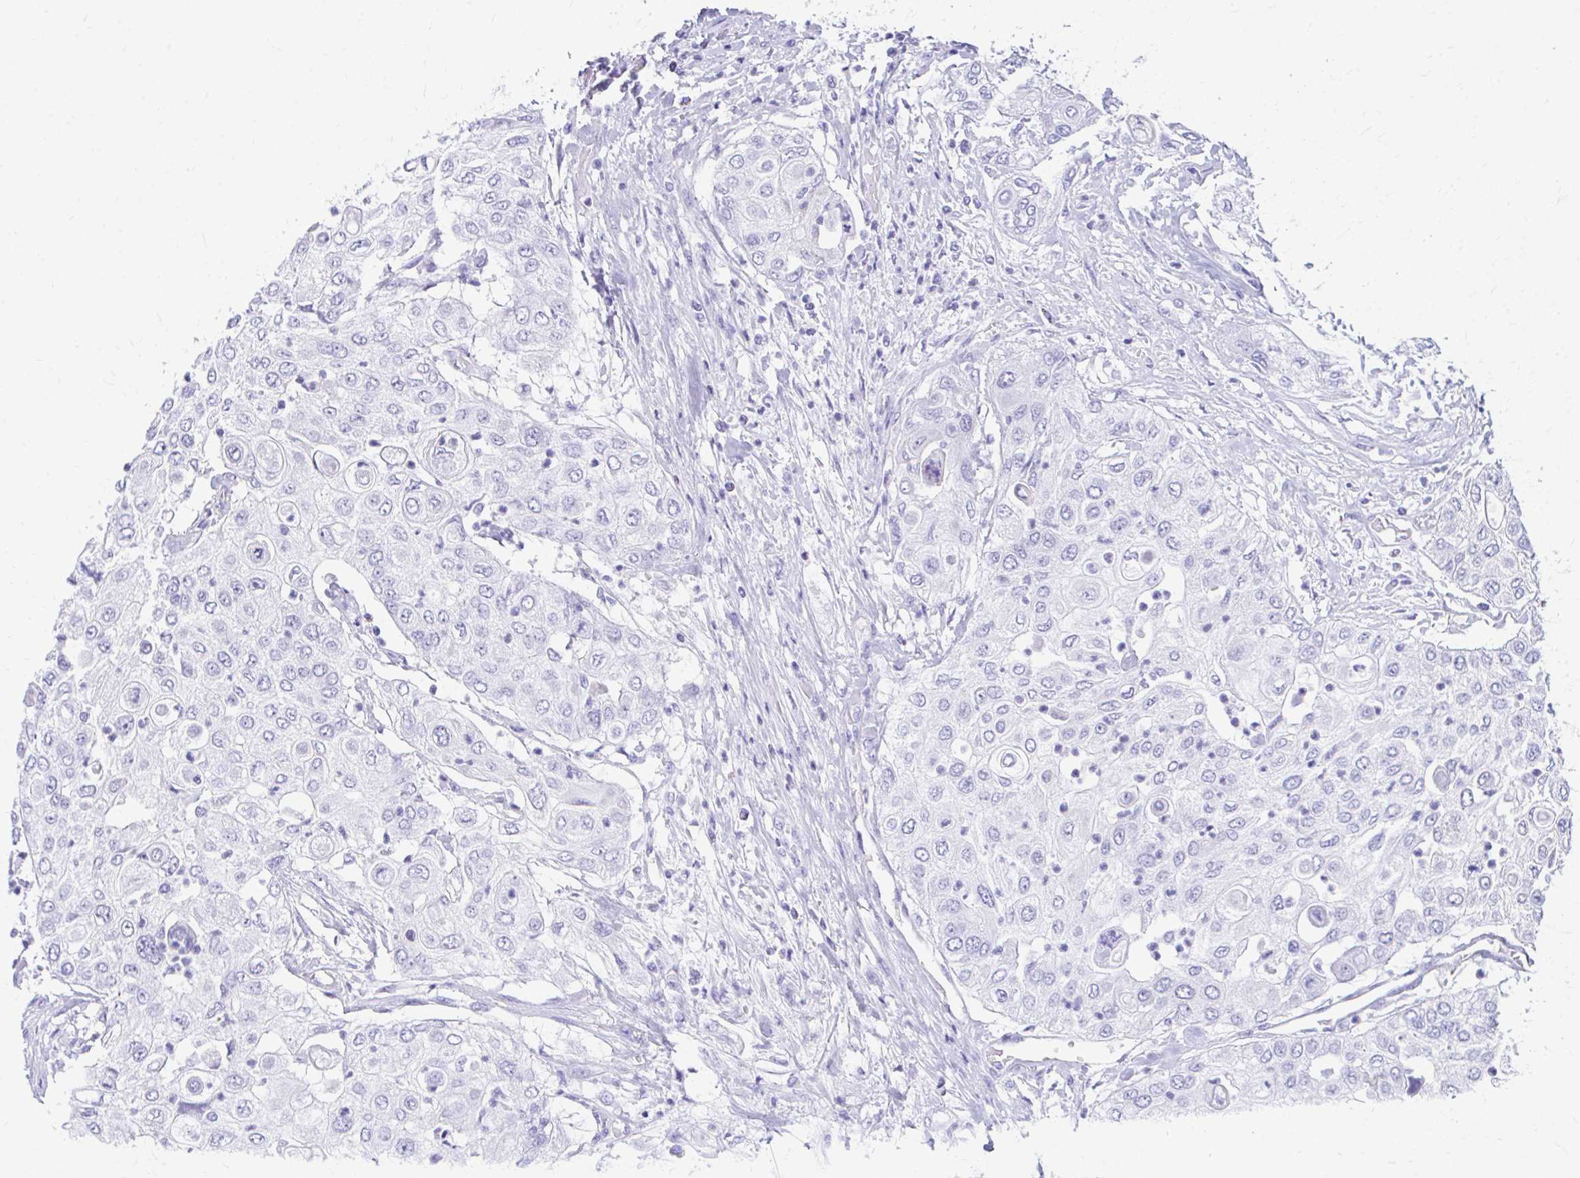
{"staining": {"intensity": "negative", "quantity": "none", "location": "none"}, "tissue": "urothelial cancer", "cell_type": "Tumor cells", "image_type": "cancer", "snomed": [{"axis": "morphology", "description": "Urothelial carcinoma, High grade"}, {"axis": "topography", "description": "Urinary bladder"}], "caption": "Tumor cells show no significant positivity in high-grade urothelial carcinoma.", "gene": "KRIT1", "patient": {"sex": "female", "age": 79}}